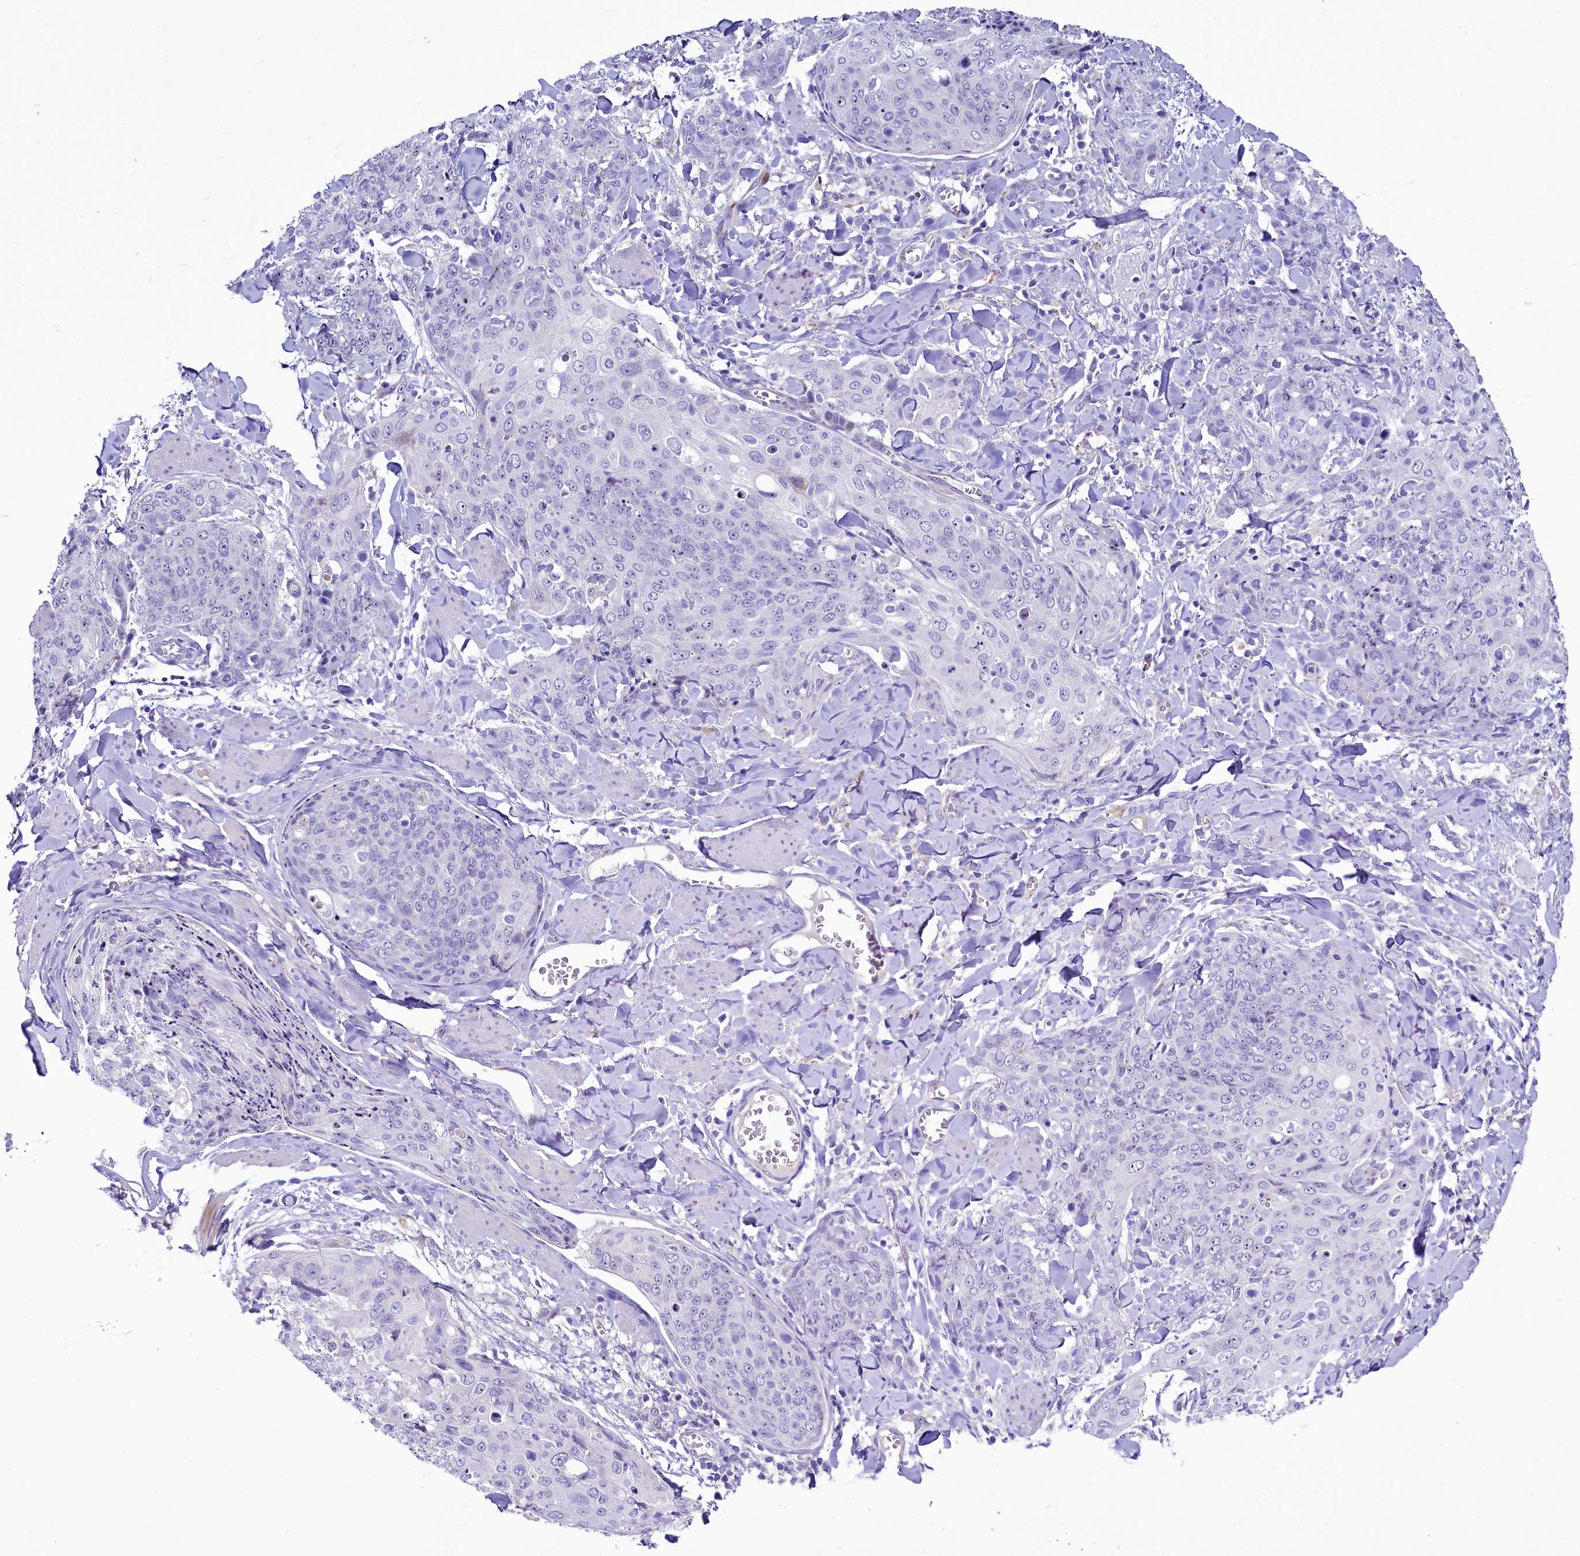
{"staining": {"intensity": "negative", "quantity": "none", "location": "none"}, "tissue": "skin cancer", "cell_type": "Tumor cells", "image_type": "cancer", "snomed": [{"axis": "morphology", "description": "Squamous cell carcinoma, NOS"}, {"axis": "topography", "description": "Skin"}, {"axis": "topography", "description": "Vulva"}], "caption": "High power microscopy micrograph of an immunohistochemistry histopathology image of skin squamous cell carcinoma, revealing no significant expression in tumor cells.", "gene": "SH3TC2", "patient": {"sex": "female", "age": 85}}